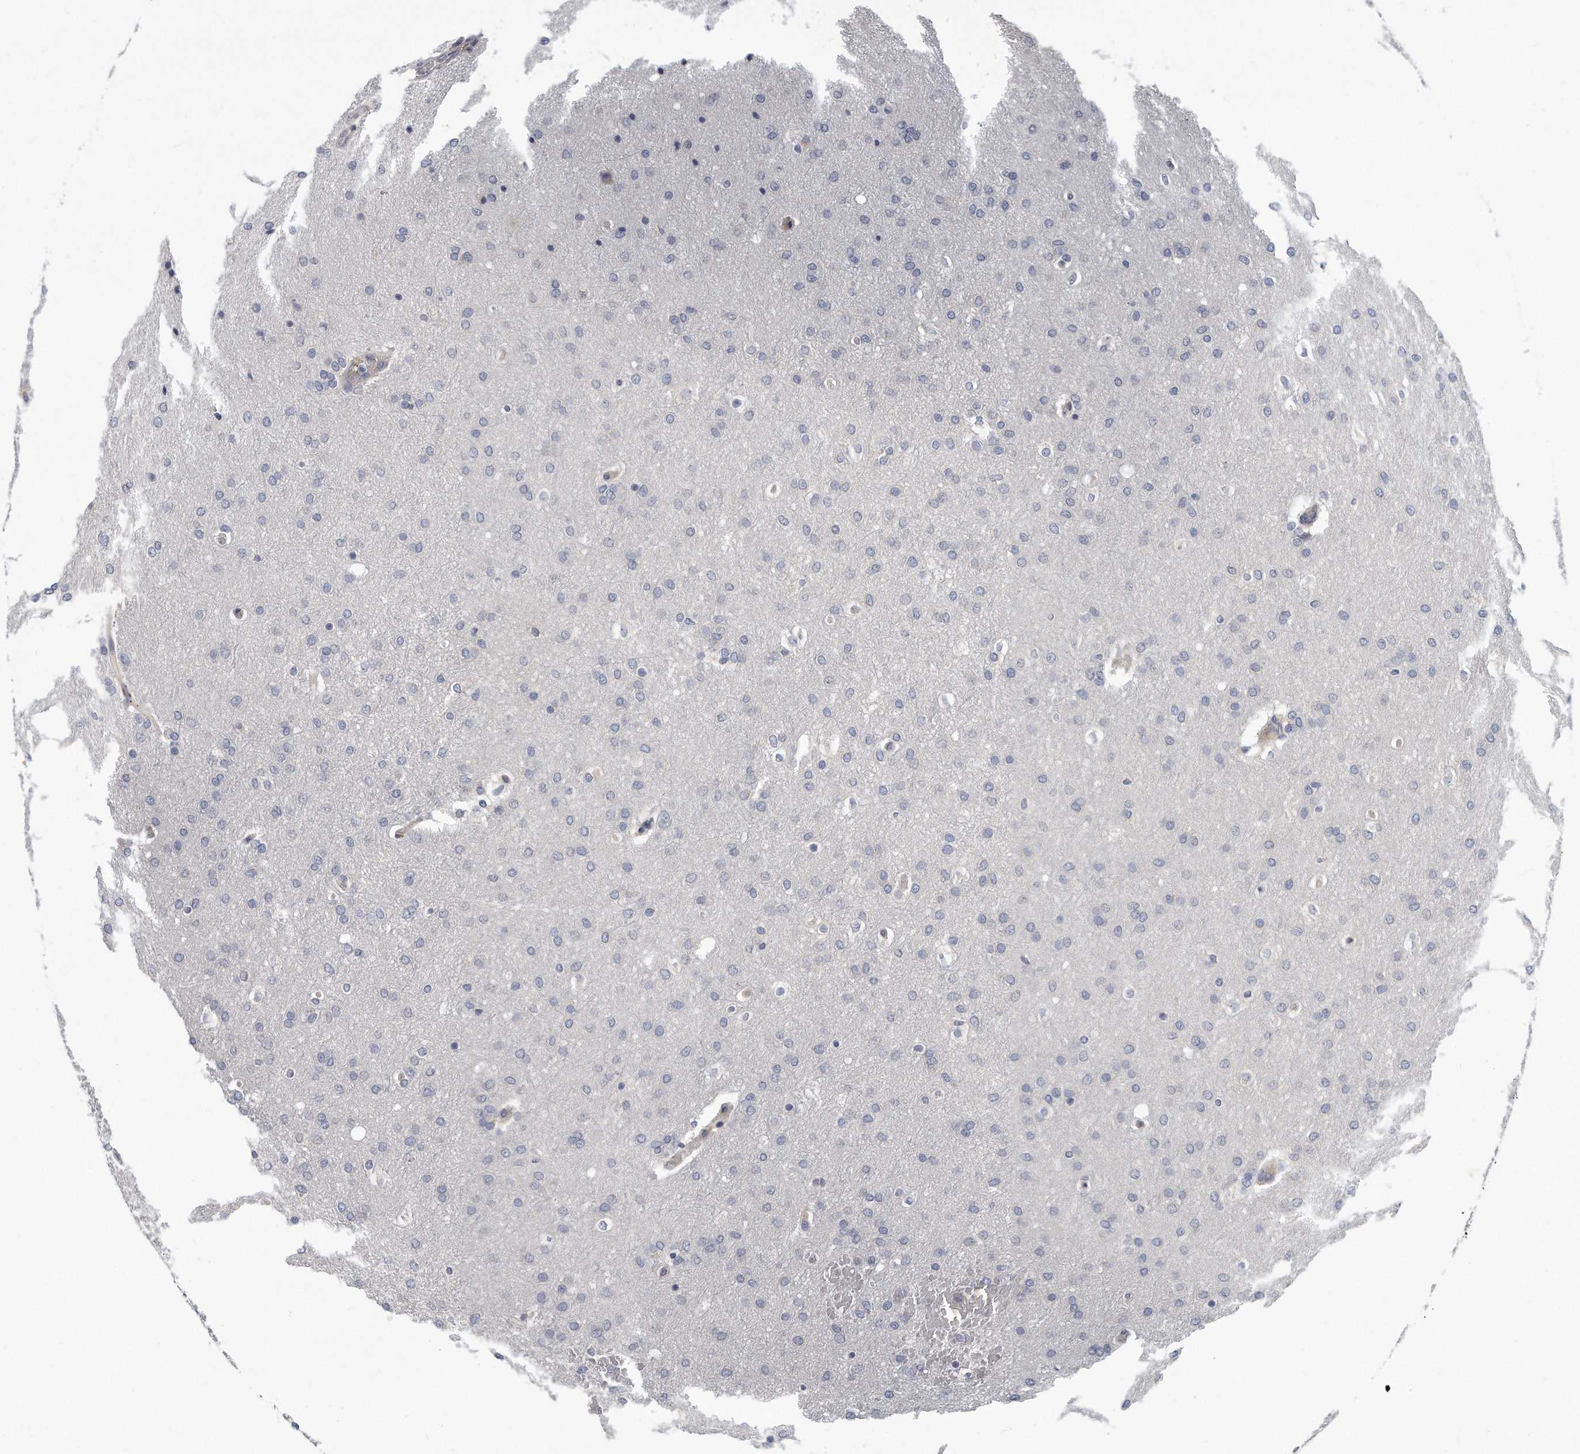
{"staining": {"intensity": "negative", "quantity": "none", "location": "none"}, "tissue": "glioma", "cell_type": "Tumor cells", "image_type": "cancer", "snomed": [{"axis": "morphology", "description": "Glioma, malignant, Low grade"}, {"axis": "topography", "description": "Brain"}], "caption": "A high-resolution micrograph shows immunohistochemistry (IHC) staining of malignant glioma (low-grade), which reveals no significant expression in tumor cells.", "gene": "PLEKHA6", "patient": {"sex": "female", "age": 37}}